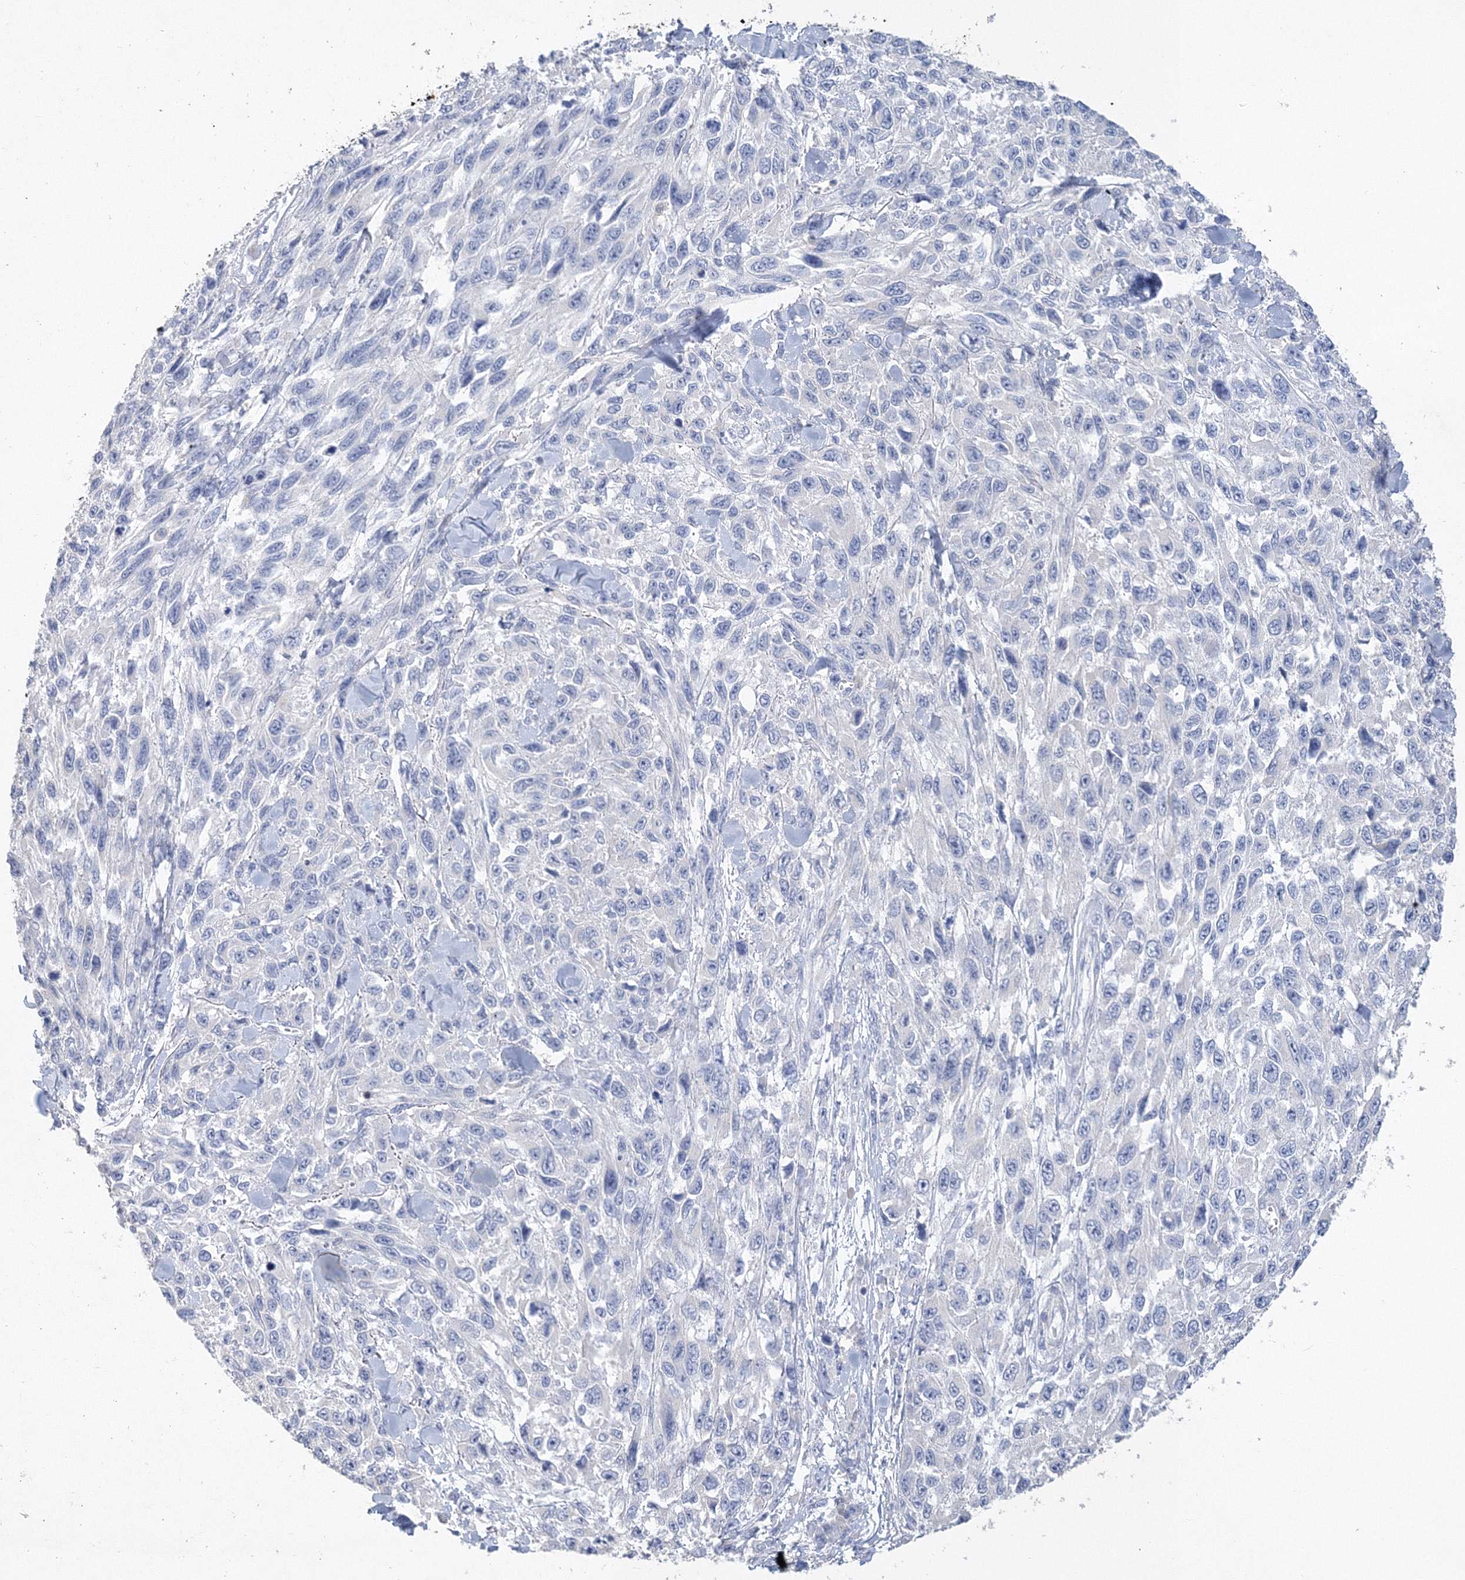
{"staining": {"intensity": "negative", "quantity": "none", "location": "none"}, "tissue": "melanoma", "cell_type": "Tumor cells", "image_type": "cancer", "snomed": [{"axis": "morphology", "description": "Malignant melanoma, NOS"}, {"axis": "topography", "description": "Skin"}], "caption": "This is a micrograph of immunohistochemistry staining of melanoma, which shows no positivity in tumor cells. Nuclei are stained in blue.", "gene": "OSBPL6", "patient": {"sex": "female", "age": 96}}